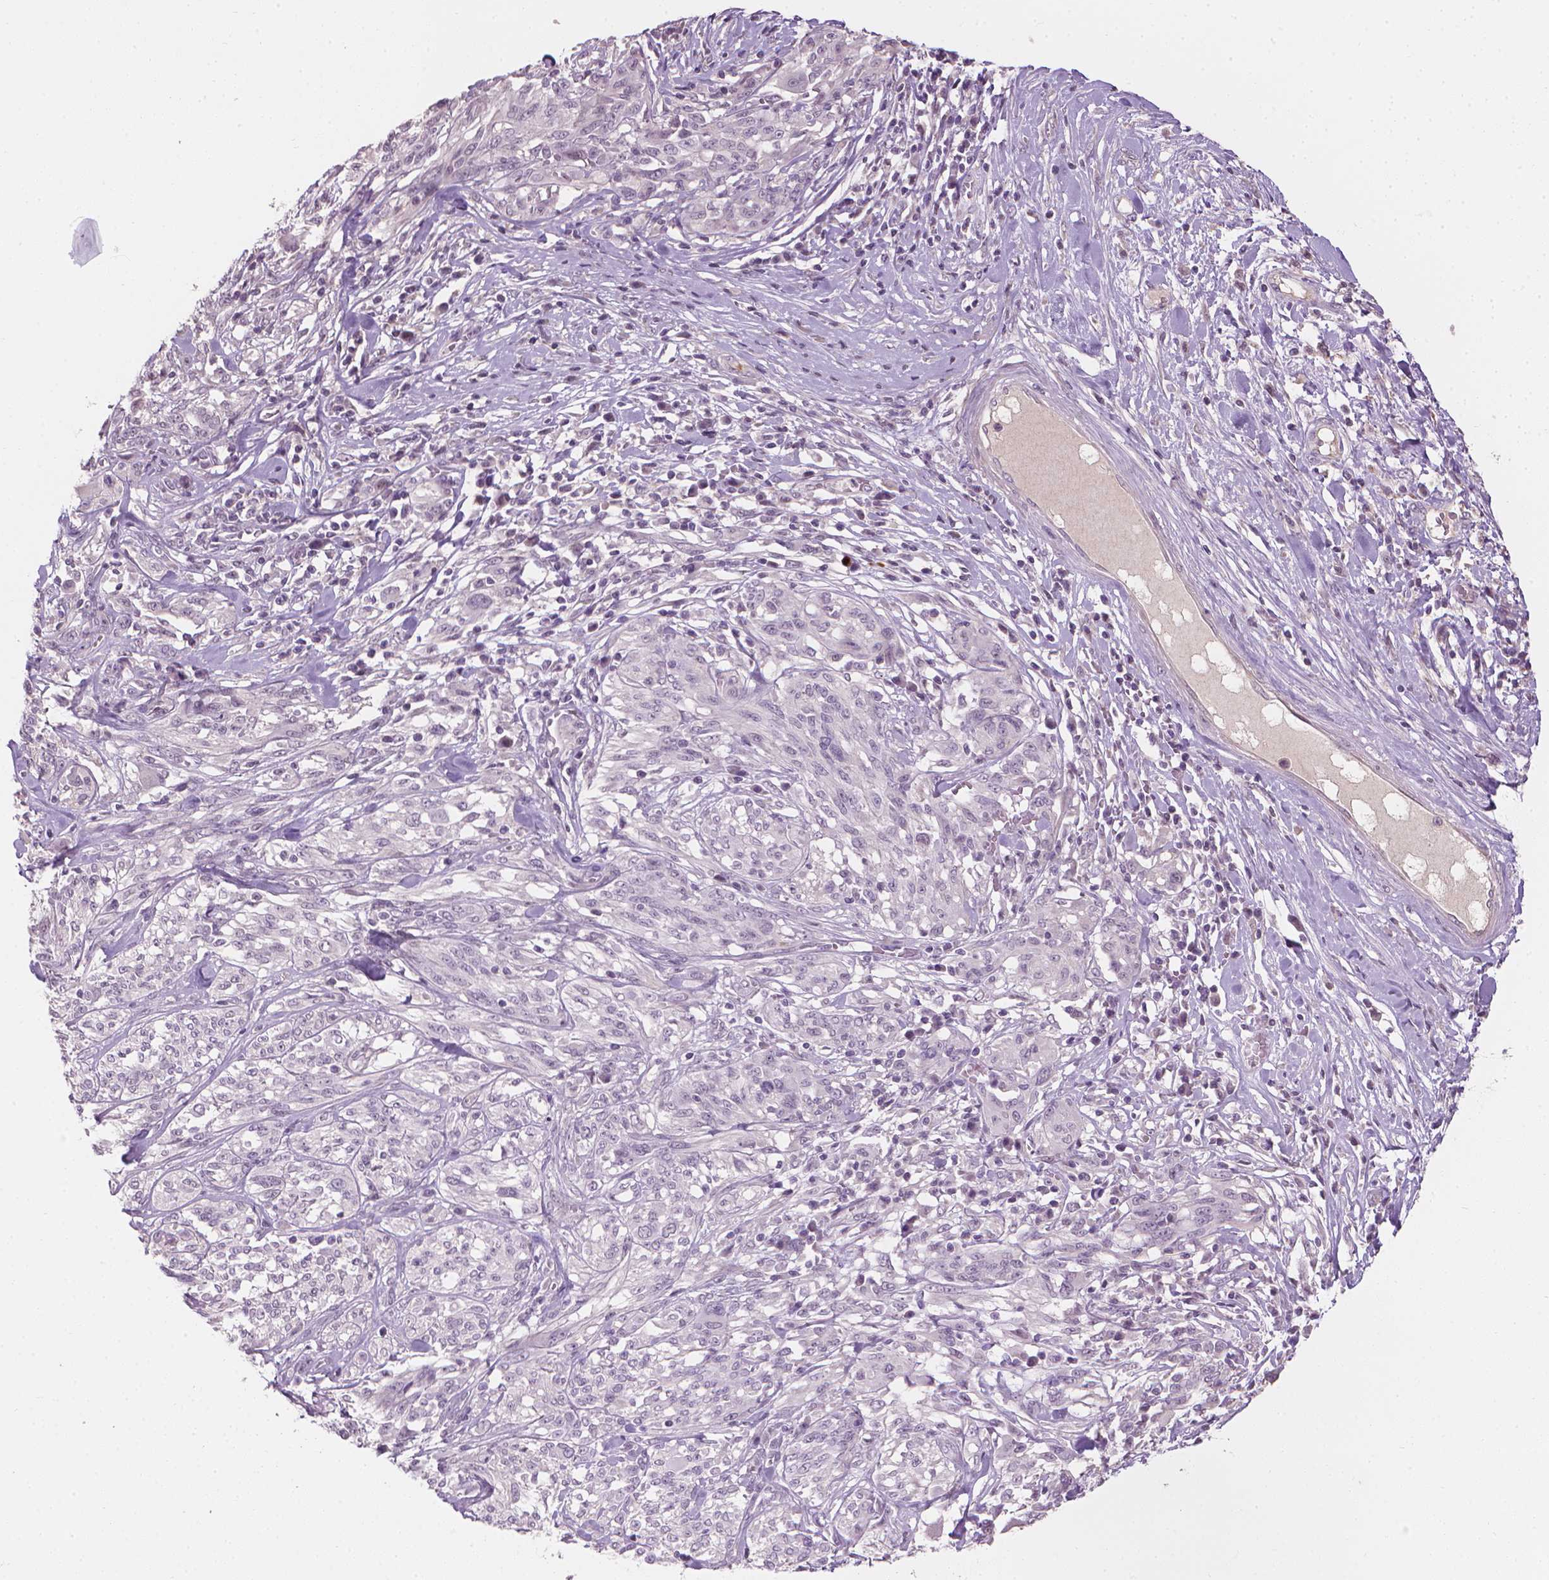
{"staining": {"intensity": "negative", "quantity": "none", "location": "none"}, "tissue": "melanoma", "cell_type": "Tumor cells", "image_type": "cancer", "snomed": [{"axis": "morphology", "description": "Malignant melanoma, NOS"}, {"axis": "topography", "description": "Skin"}], "caption": "A photomicrograph of malignant melanoma stained for a protein demonstrates no brown staining in tumor cells.", "gene": "SAXO2", "patient": {"sex": "female", "age": 91}}